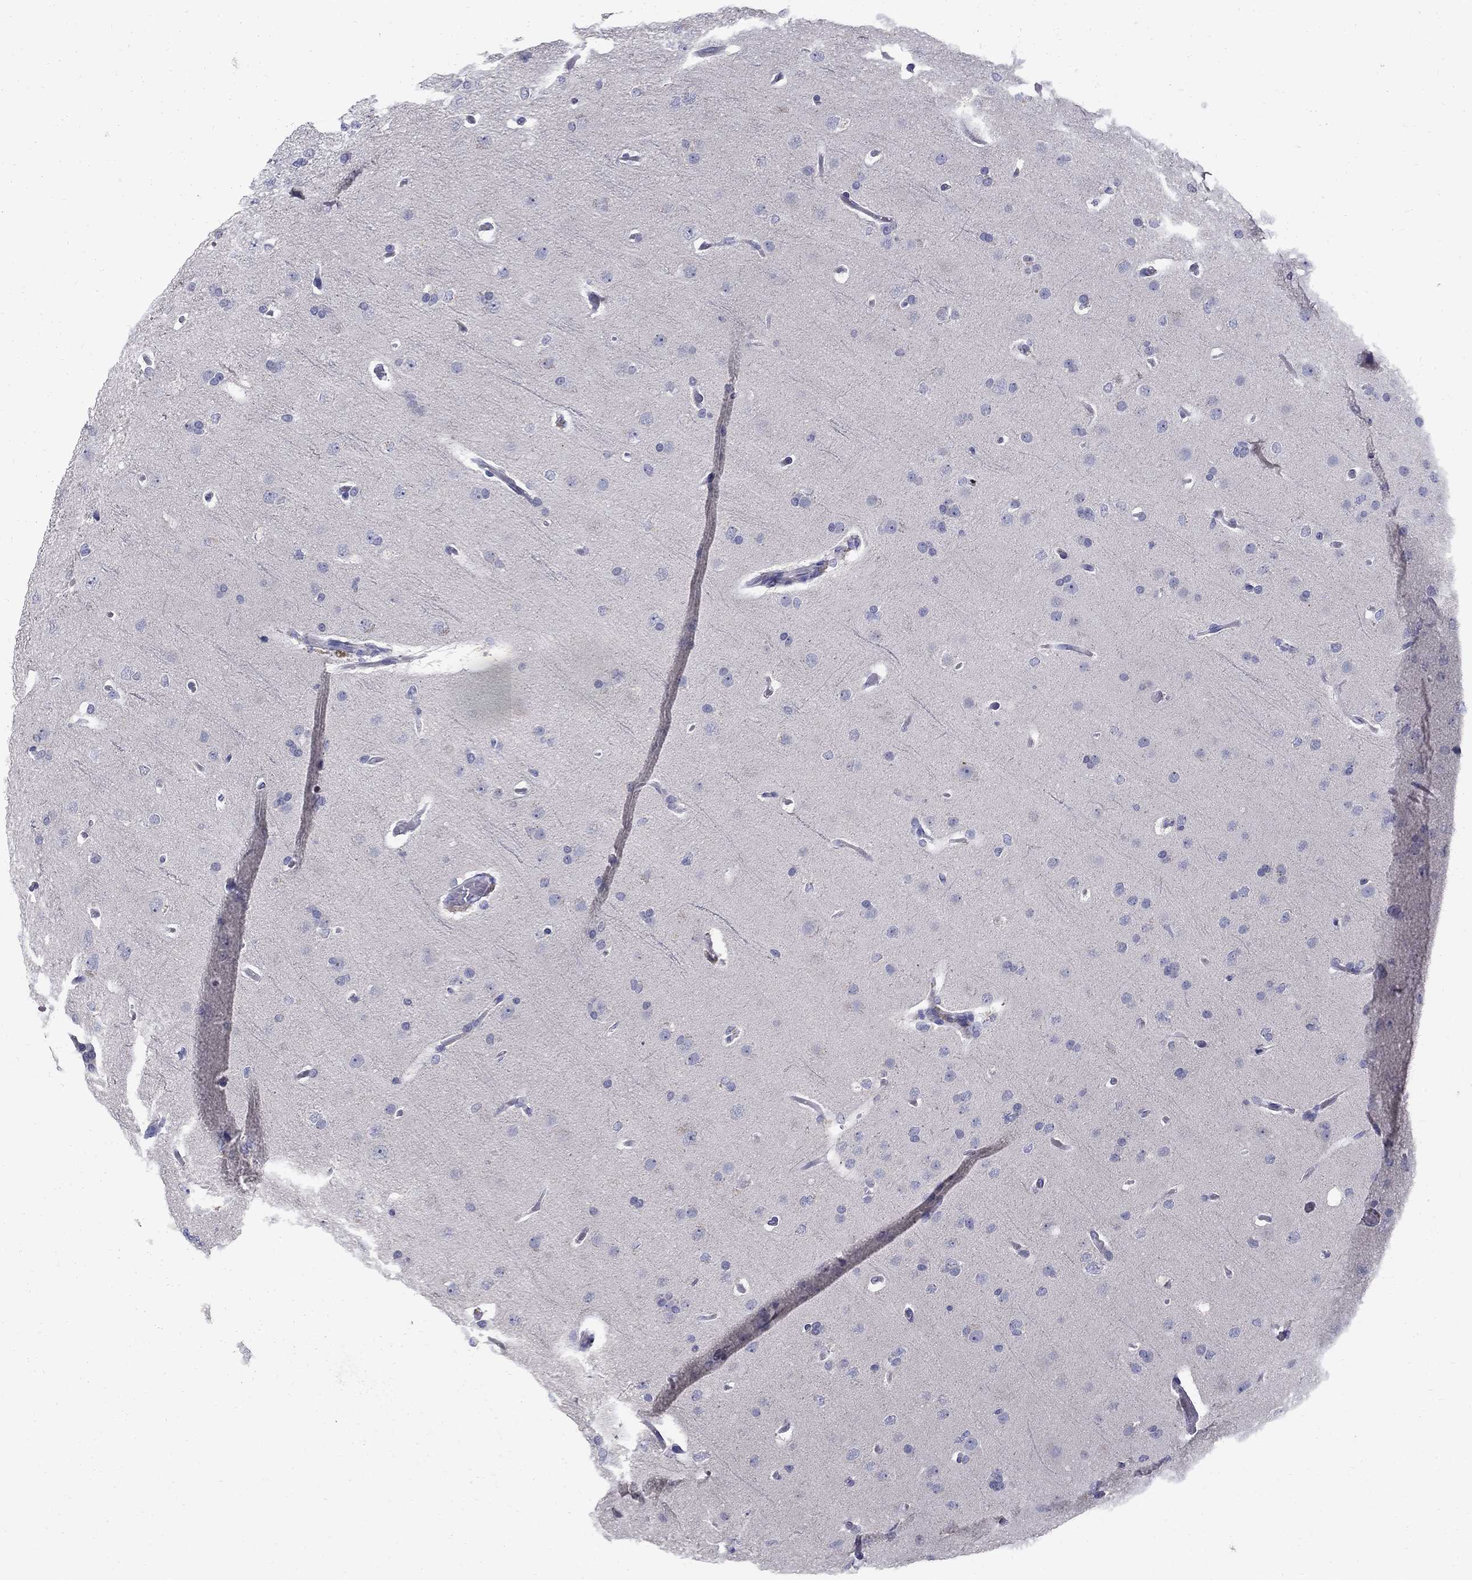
{"staining": {"intensity": "negative", "quantity": "none", "location": "none"}, "tissue": "glioma", "cell_type": "Tumor cells", "image_type": "cancer", "snomed": [{"axis": "morphology", "description": "Glioma, malignant, Low grade"}, {"axis": "topography", "description": "Brain"}], "caption": "Tumor cells show no significant protein positivity in malignant glioma (low-grade).", "gene": "TP53TG5", "patient": {"sex": "male", "age": 41}}